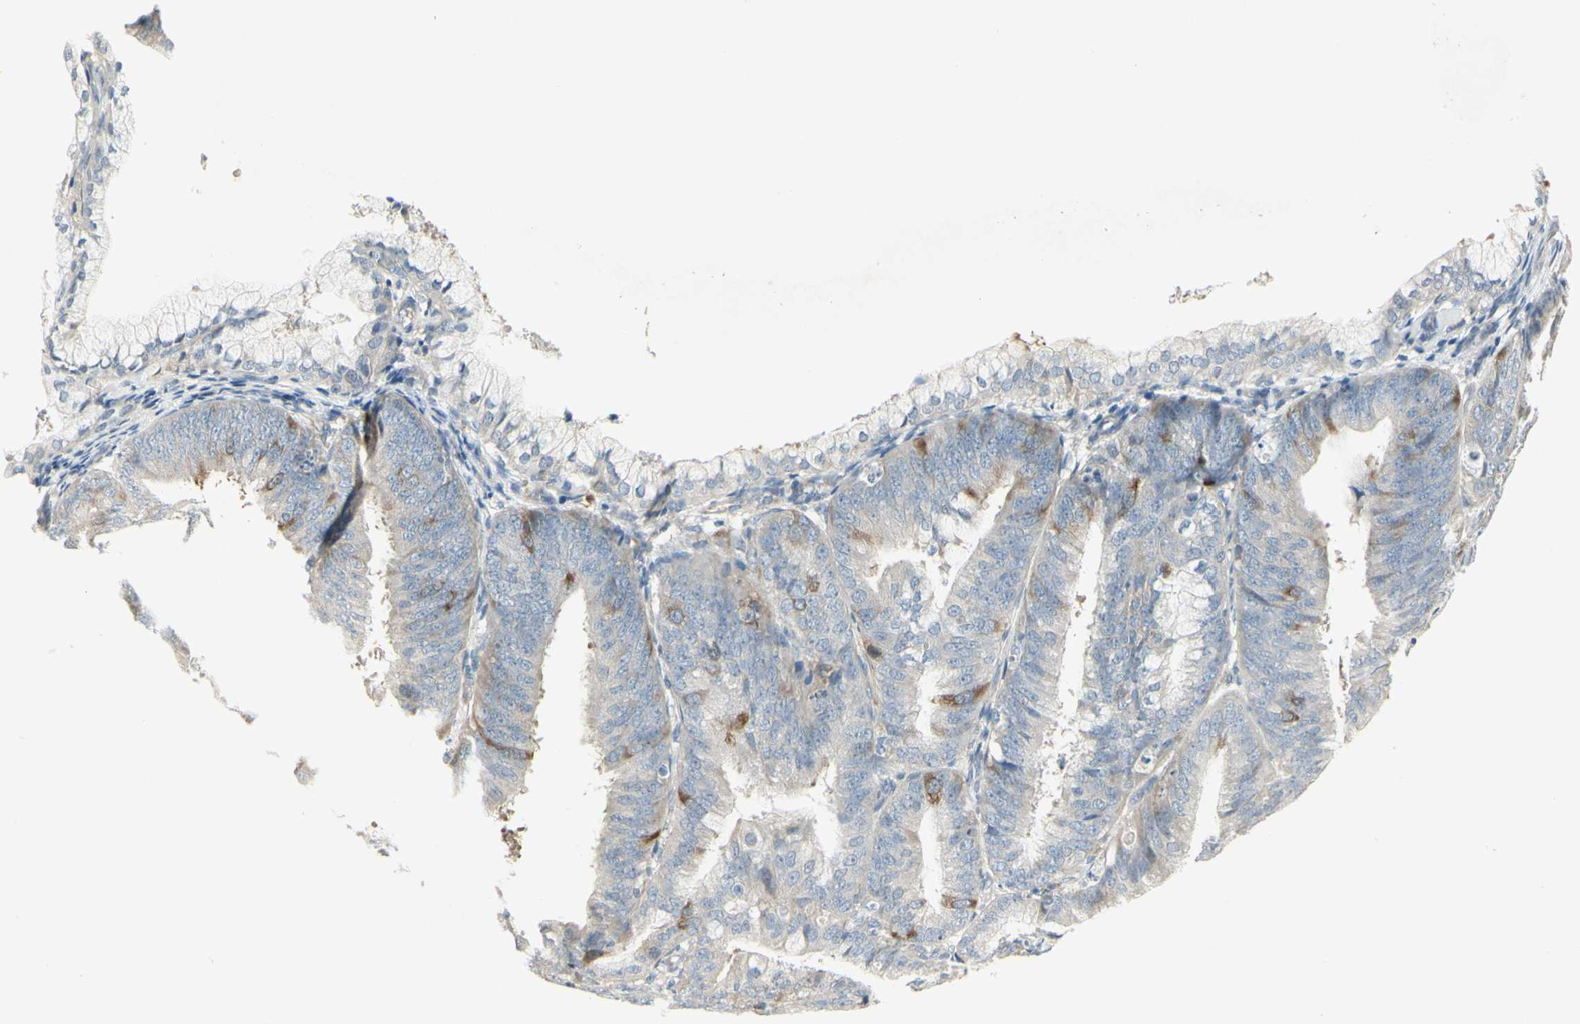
{"staining": {"intensity": "weak", "quantity": "<25%", "location": "cytoplasmic/membranous"}, "tissue": "endometrial cancer", "cell_type": "Tumor cells", "image_type": "cancer", "snomed": [{"axis": "morphology", "description": "Adenocarcinoma, NOS"}, {"axis": "topography", "description": "Endometrium"}], "caption": "Micrograph shows no protein positivity in tumor cells of adenocarcinoma (endometrial) tissue. (DAB immunohistochemistry (IHC) with hematoxylin counter stain).", "gene": "CCNB2", "patient": {"sex": "female", "age": 63}}